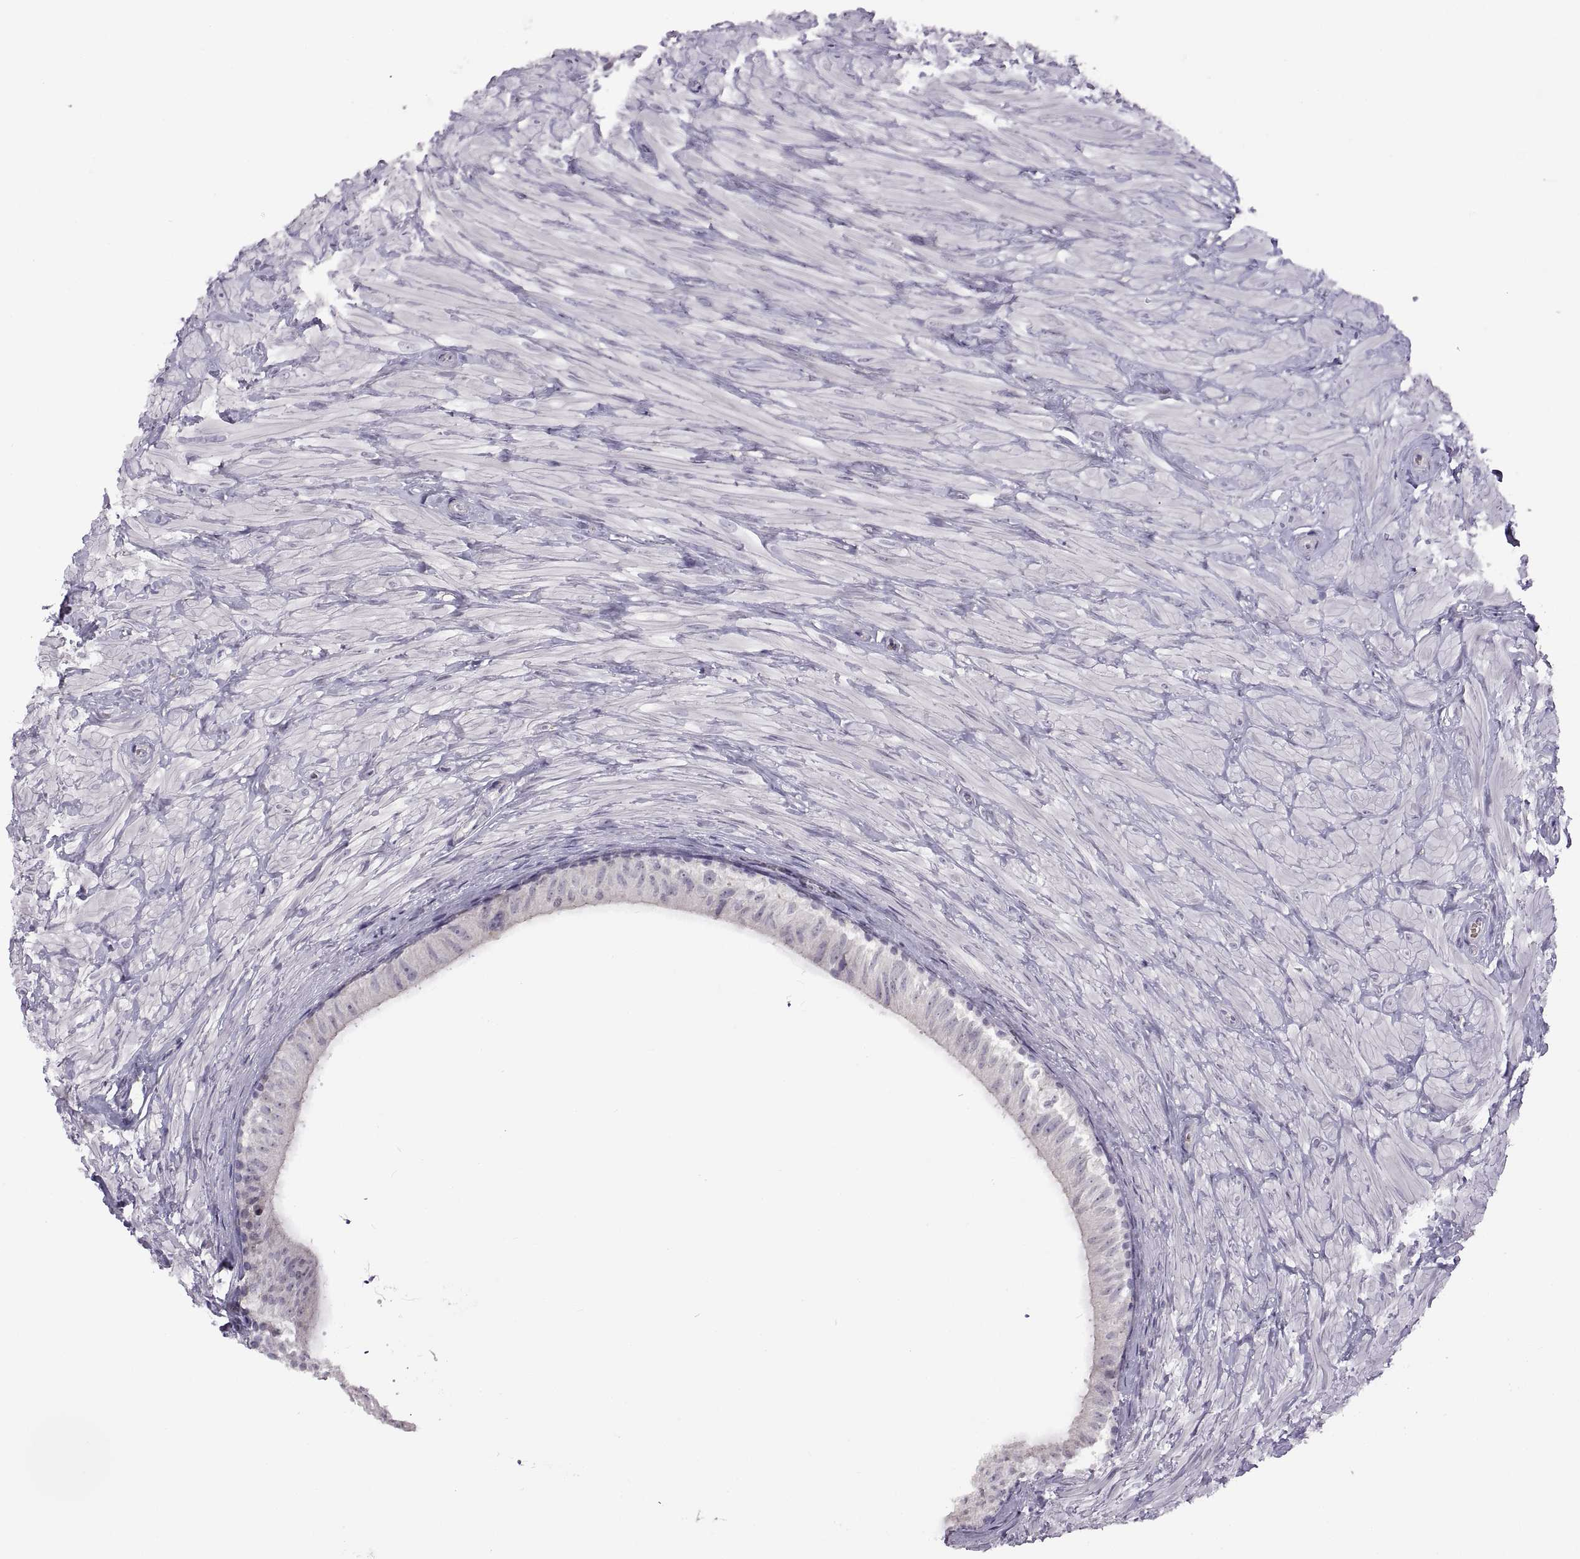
{"staining": {"intensity": "negative", "quantity": "none", "location": "none"}, "tissue": "epididymis", "cell_type": "Glandular cells", "image_type": "normal", "snomed": [{"axis": "morphology", "description": "Normal tissue, NOS"}, {"axis": "topography", "description": "Epididymis"}], "caption": "Immunohistochemistry (IHC) photomicrograph of unremarkable epididymis: epididymis stained with DAB reveals no significant protein expression in glandular cells.", "gene": "MEIOC", "patient": {"sex": "male", "age": 32}}